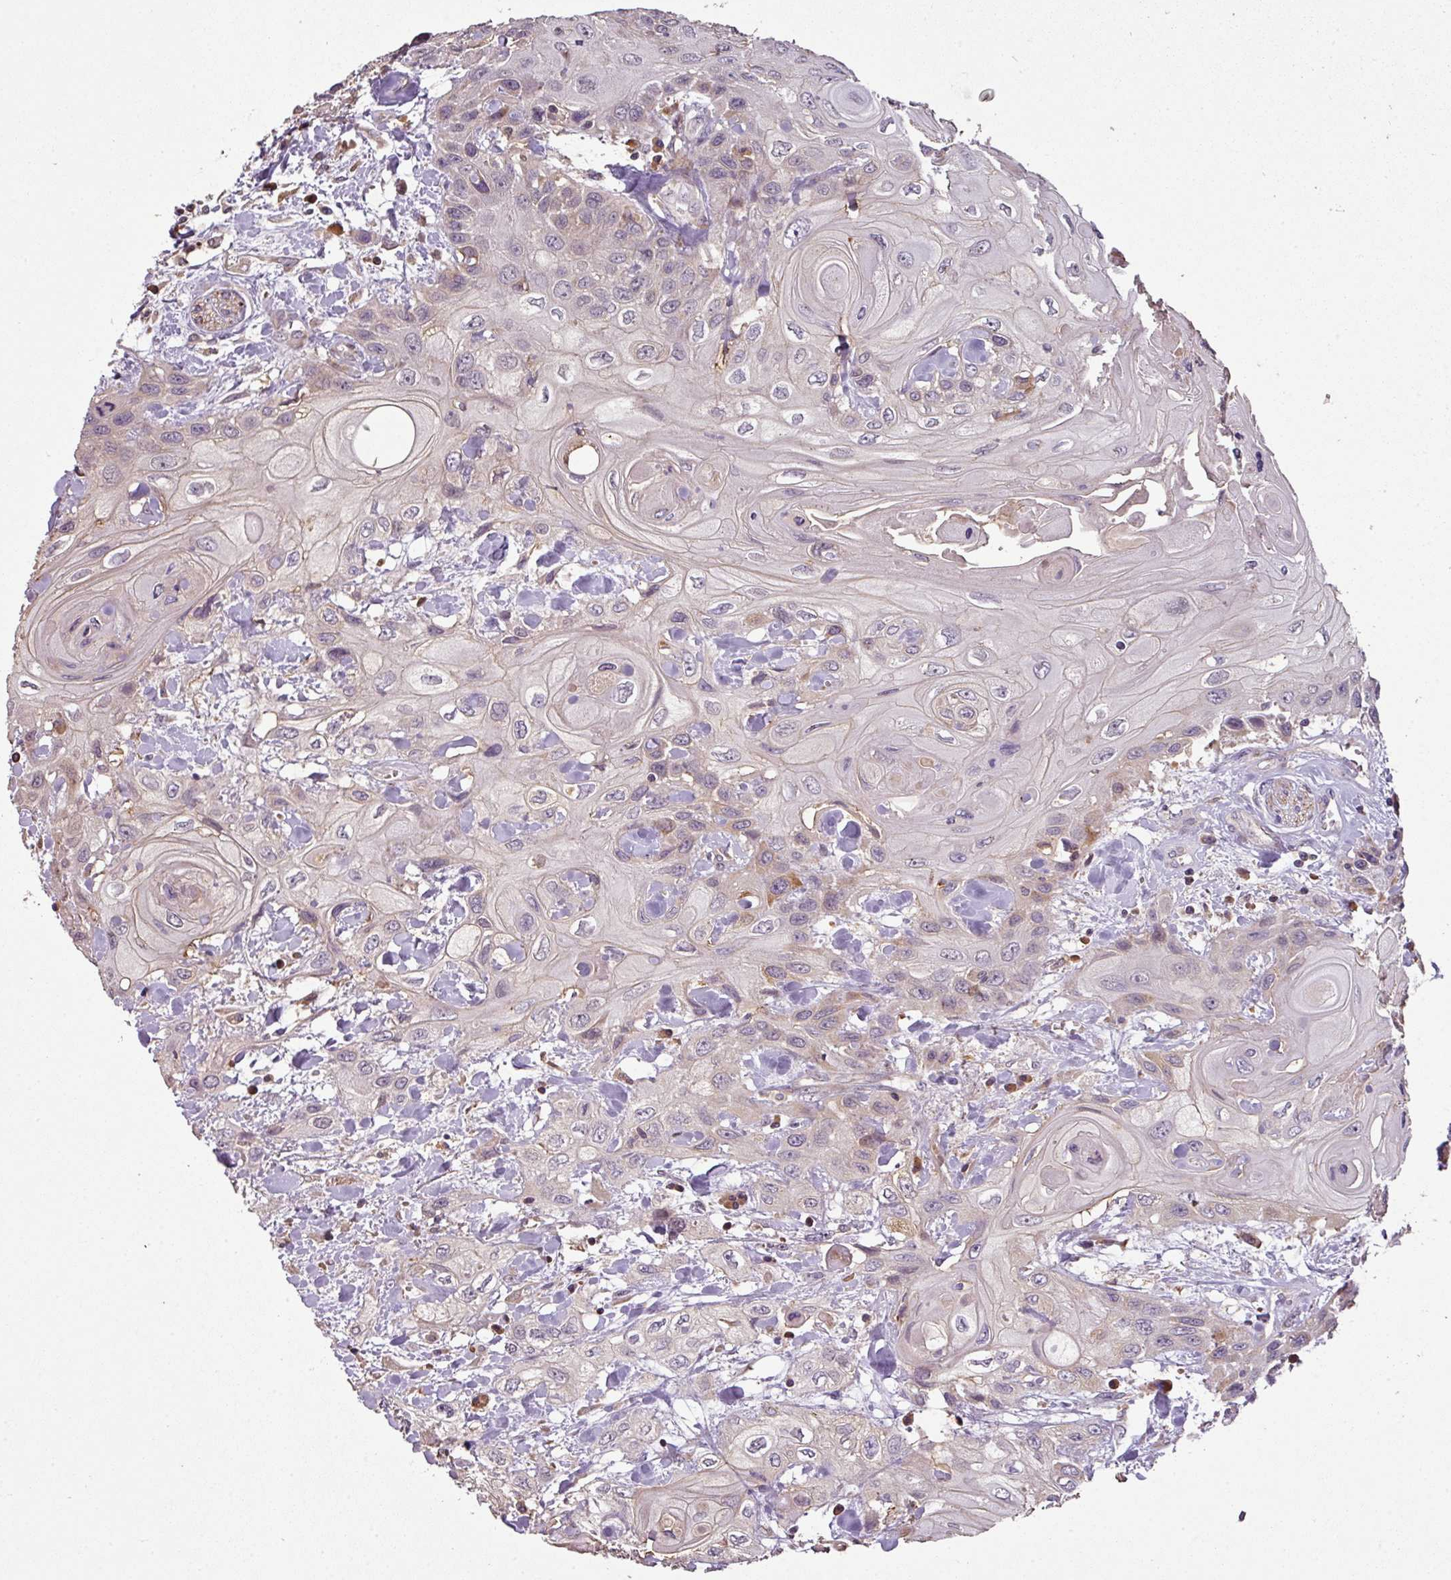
{"staining": {"intensity": "moderate", "quantity": "<25%", "location": "cytoplasmic/membranous"}, "tissue": "head and neck cancer", "cell_type": "Tumor cells", "image_type": "cancer", "snomed": [{"axis": "morphology", "description": "Squamous cell carcinoma, NOS"}, {"axis": "topography", "description": "Head-Neck"}], "caption": "Squamous cell carcinoma (head and neck) stained with a protein marker exhibits moderate staining in tumor cells.", "gene": "SPCS3", "patient": {"sex": "female", "age": 43}}